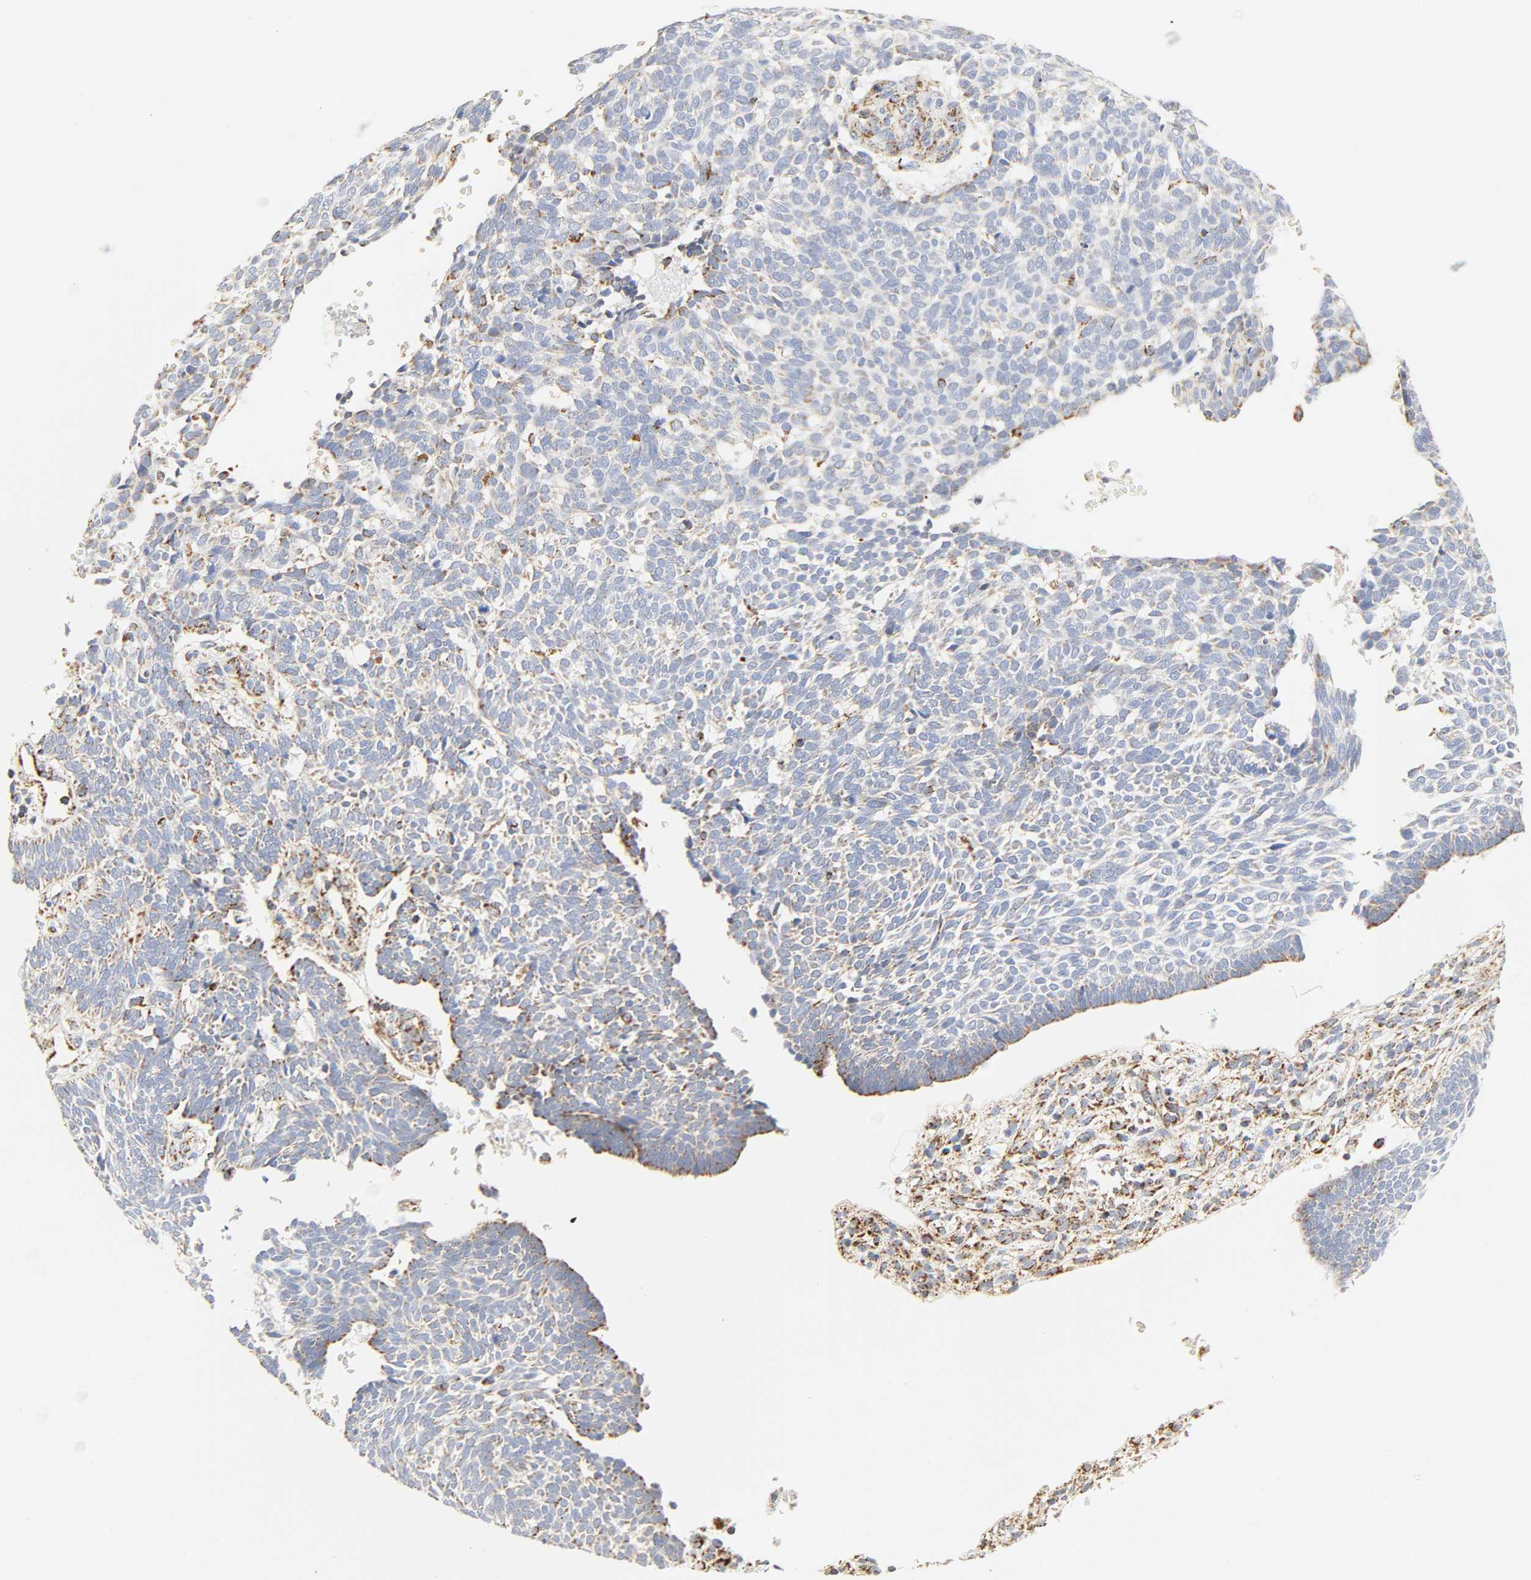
{"staining": {"intensity": "weak", "quantity": "<25%", "location": "cytoplasmic/membranous"}, "tissue": "skin cancer", "cell_type": "Tumor cells", "image_type": "cancer", "snomed": [{"axis": "morphology", "description": "Normal tissue, NOS"}, {"axis": "morphology", "description": "Basal cell carcinoma"}, {"axis": "topography", "description": "Skin"}], "caption": "Immunohistochemistry histopathology image of neoplastic tissue: skin basal cell carcinoma stained with DAB reveals no significant protein positivity in tumor cells.", "gene": "ACAT1", "patient": {"sex": "male", "age": 87}}